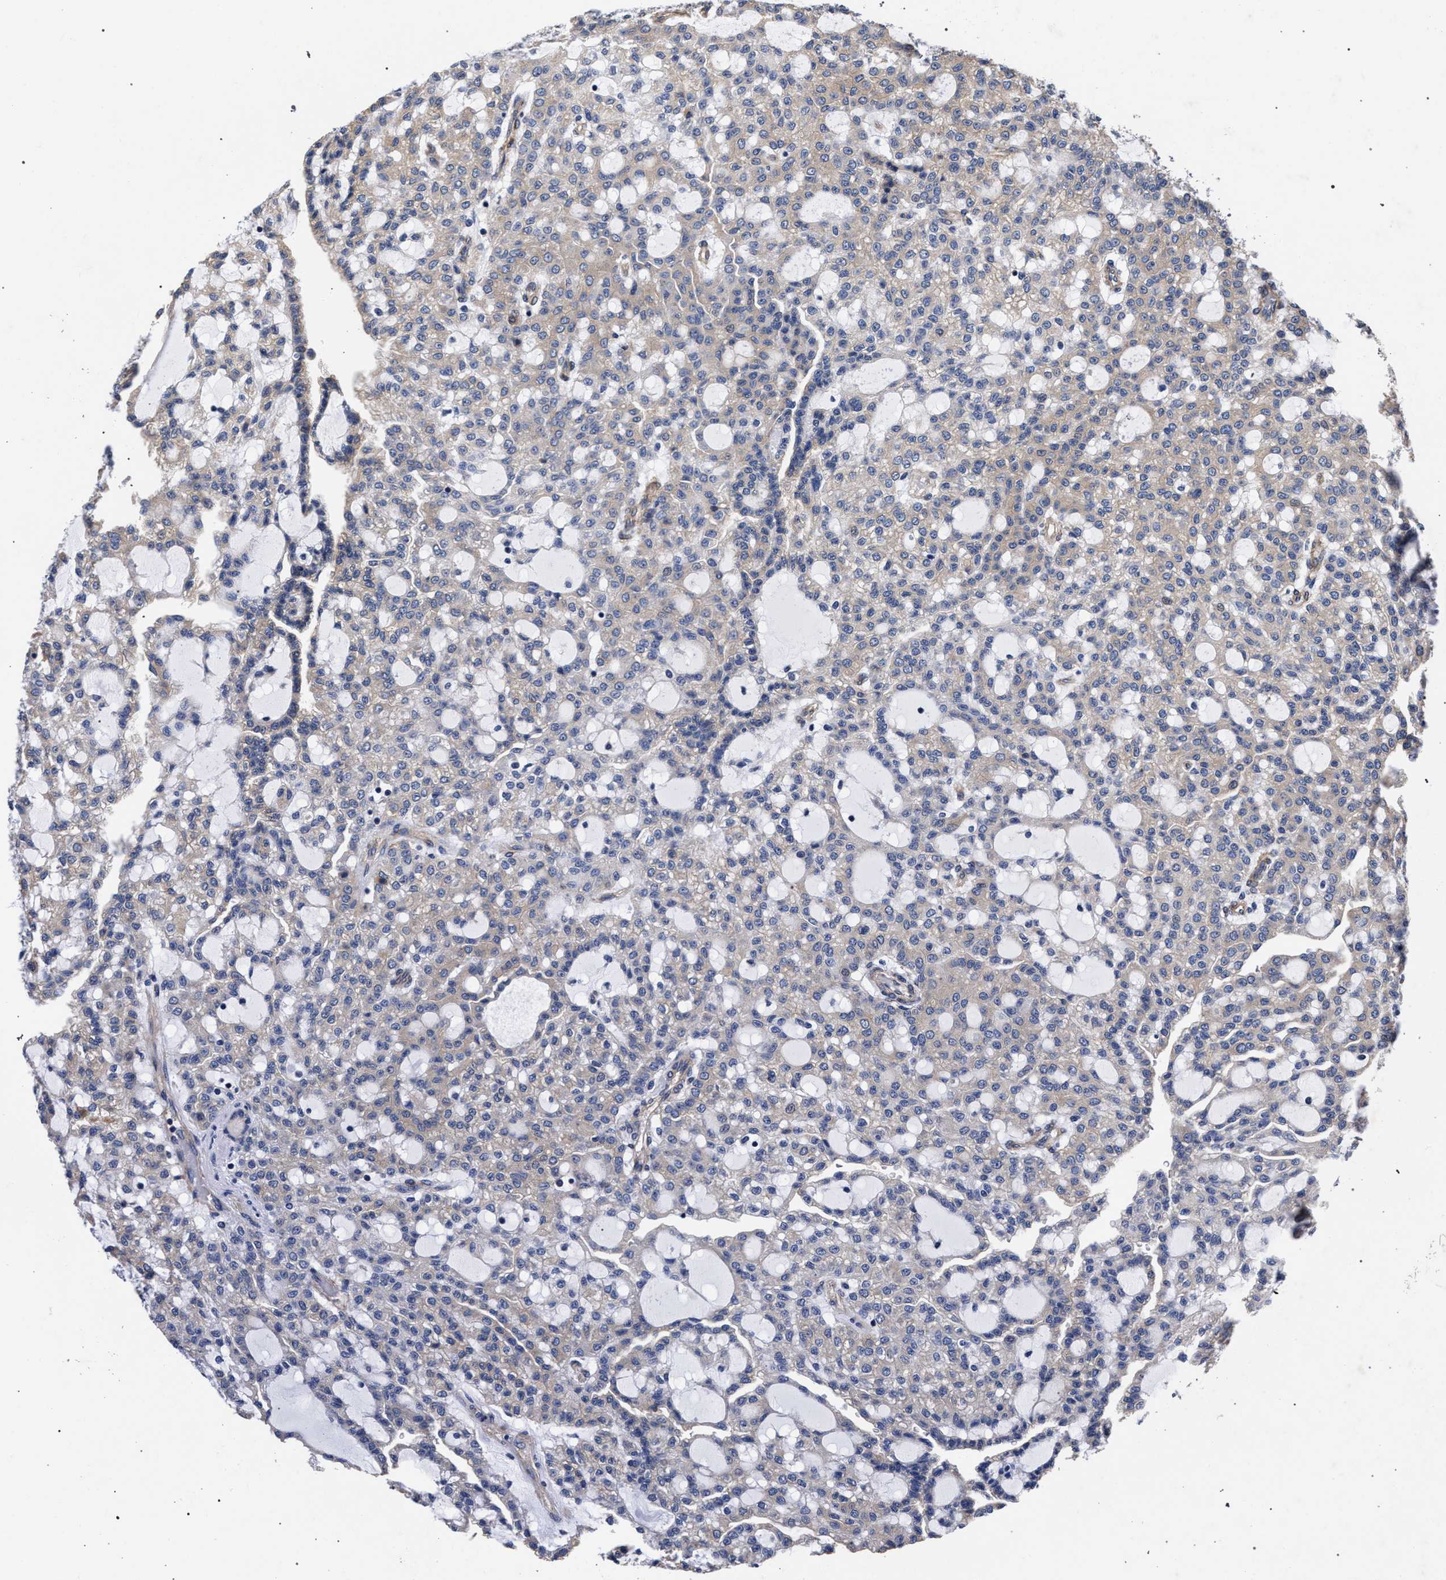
{"staining": {"intensity": "weak", "quantity": "<25%", "location": "cytoplasmic/membranous"}, "tissue": "renal cancer", "cell_type": "Tumor cells", "image_type": "cancer", "snomed": [{"axis": "morphology", "description": "Adenocarcinoma, NOS"}, {"axis": "topography", "description": "Kidney"}], "caption": "Immunohistochemistry of renal adenocarcinoma exhibits no expression in tumor cells.", "gene": "CFAP95", "patient": {"sex": "male", "age": 63}}